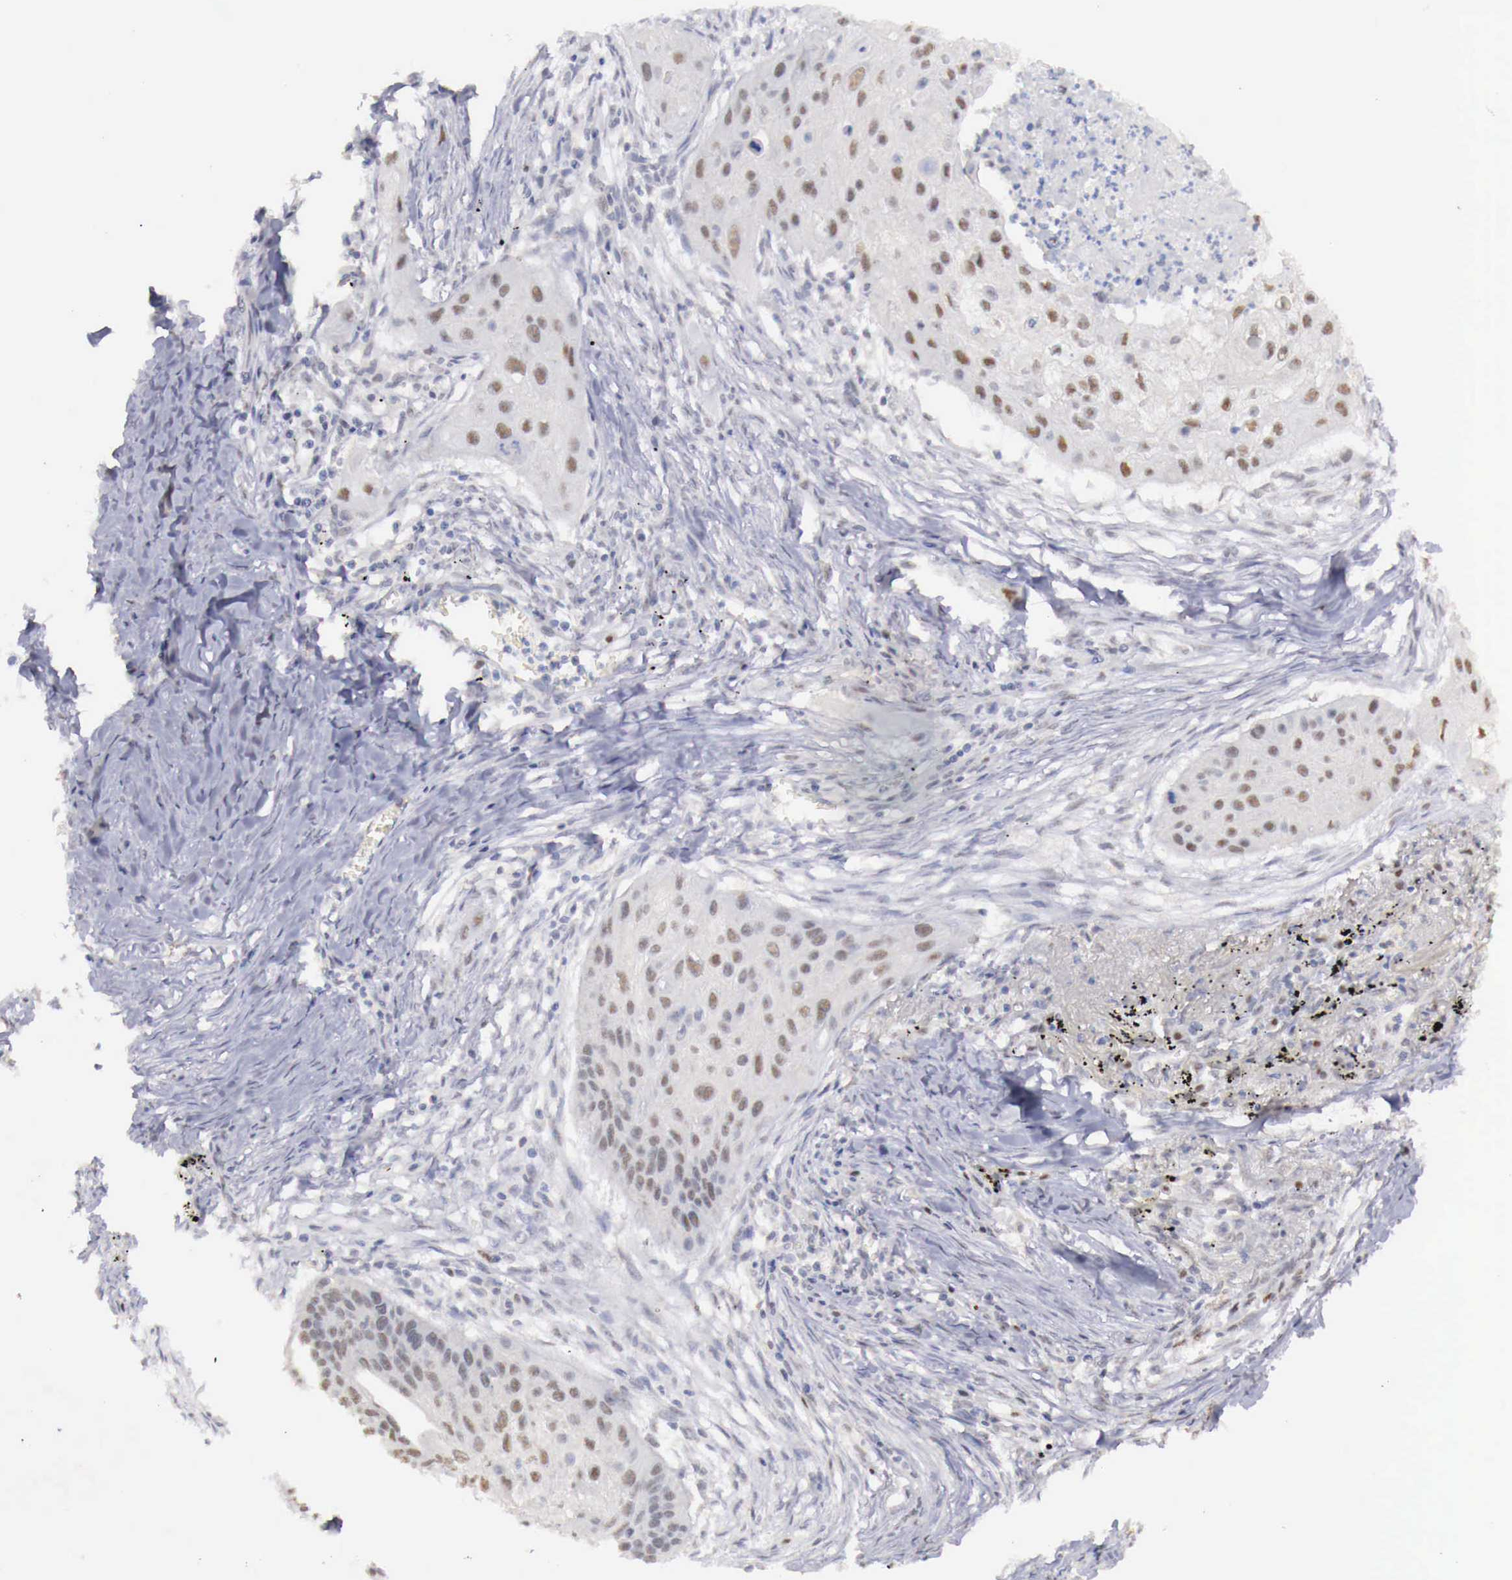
{"staining": {"intensity": "weak", "quantity": "25%-75%", "location": "nuclear"}, "tissue": "lung cancer", "cell_type": "Tumor cells", "image_type": "cancer", "snomed": [{"axis": "morphology", "description": "Squamous cell carcinoma, NOS"}, {"axis": "topography", "description": "Lung"}], "caption": "A high-resolution histopathology image shows immunohistochemistry (IHC) staining of lung cancer, which reveals weak nuclear positivity in about 25%-75% of tumor cells.", "gene": "UBA1", "patient": {"sex": "male", "age": 71}}